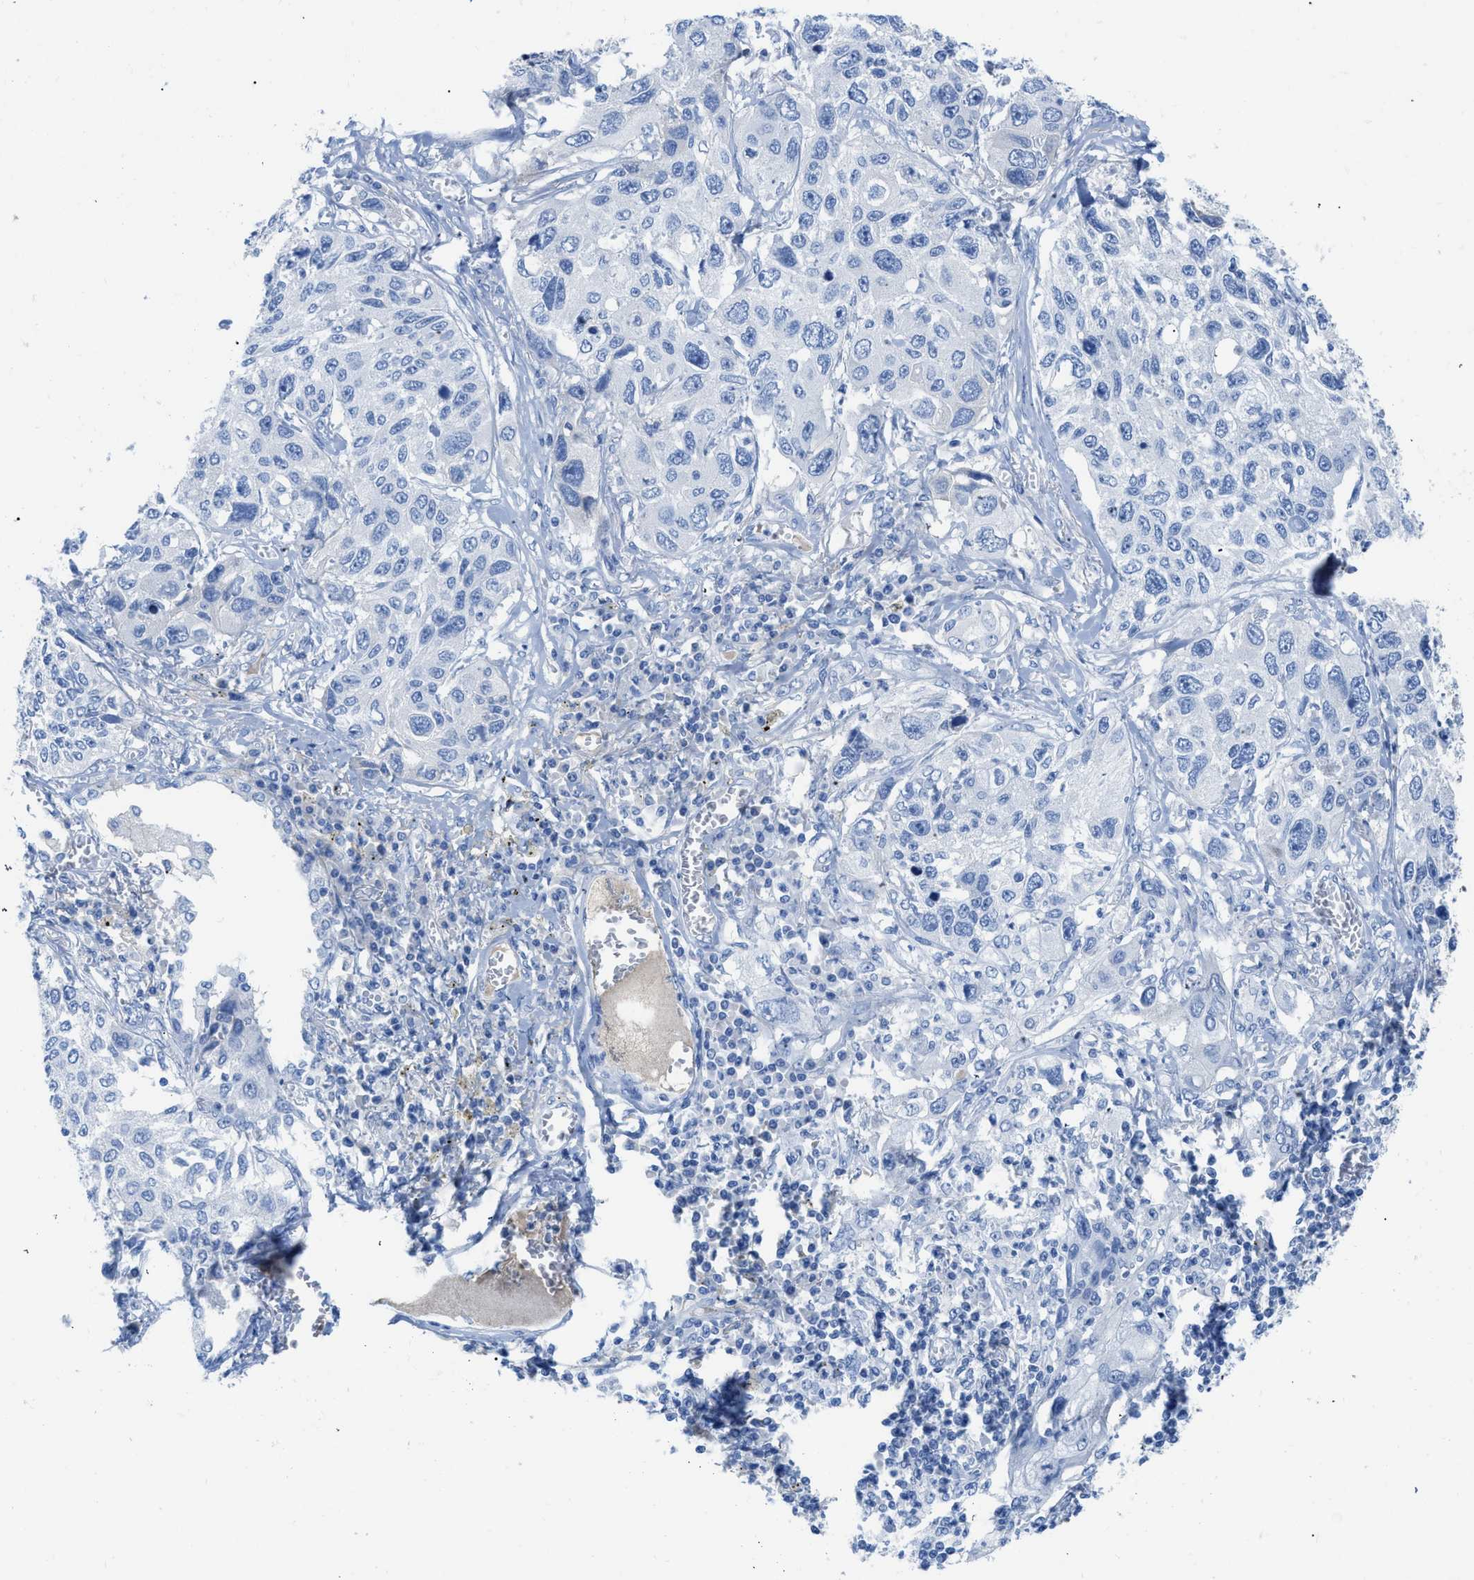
{"staining": {"intensity": "negative", "quantity": "none", "location": "none"}, "tissue": "lung cancer", "cell_type": "Tumor cells", "image_type": "cancer", "snomed": [{"axis": "morphology", "description": "Squamous cell carcinoma, NOS"}, {"axis": "topography", "description": "Lung"}], "caption": "Immunohistochemical staining of lung cancer exhibits no significant expression in tumor cells.", "gene": "COL3A1", "patient": {"sex": "male", "age": 71}}